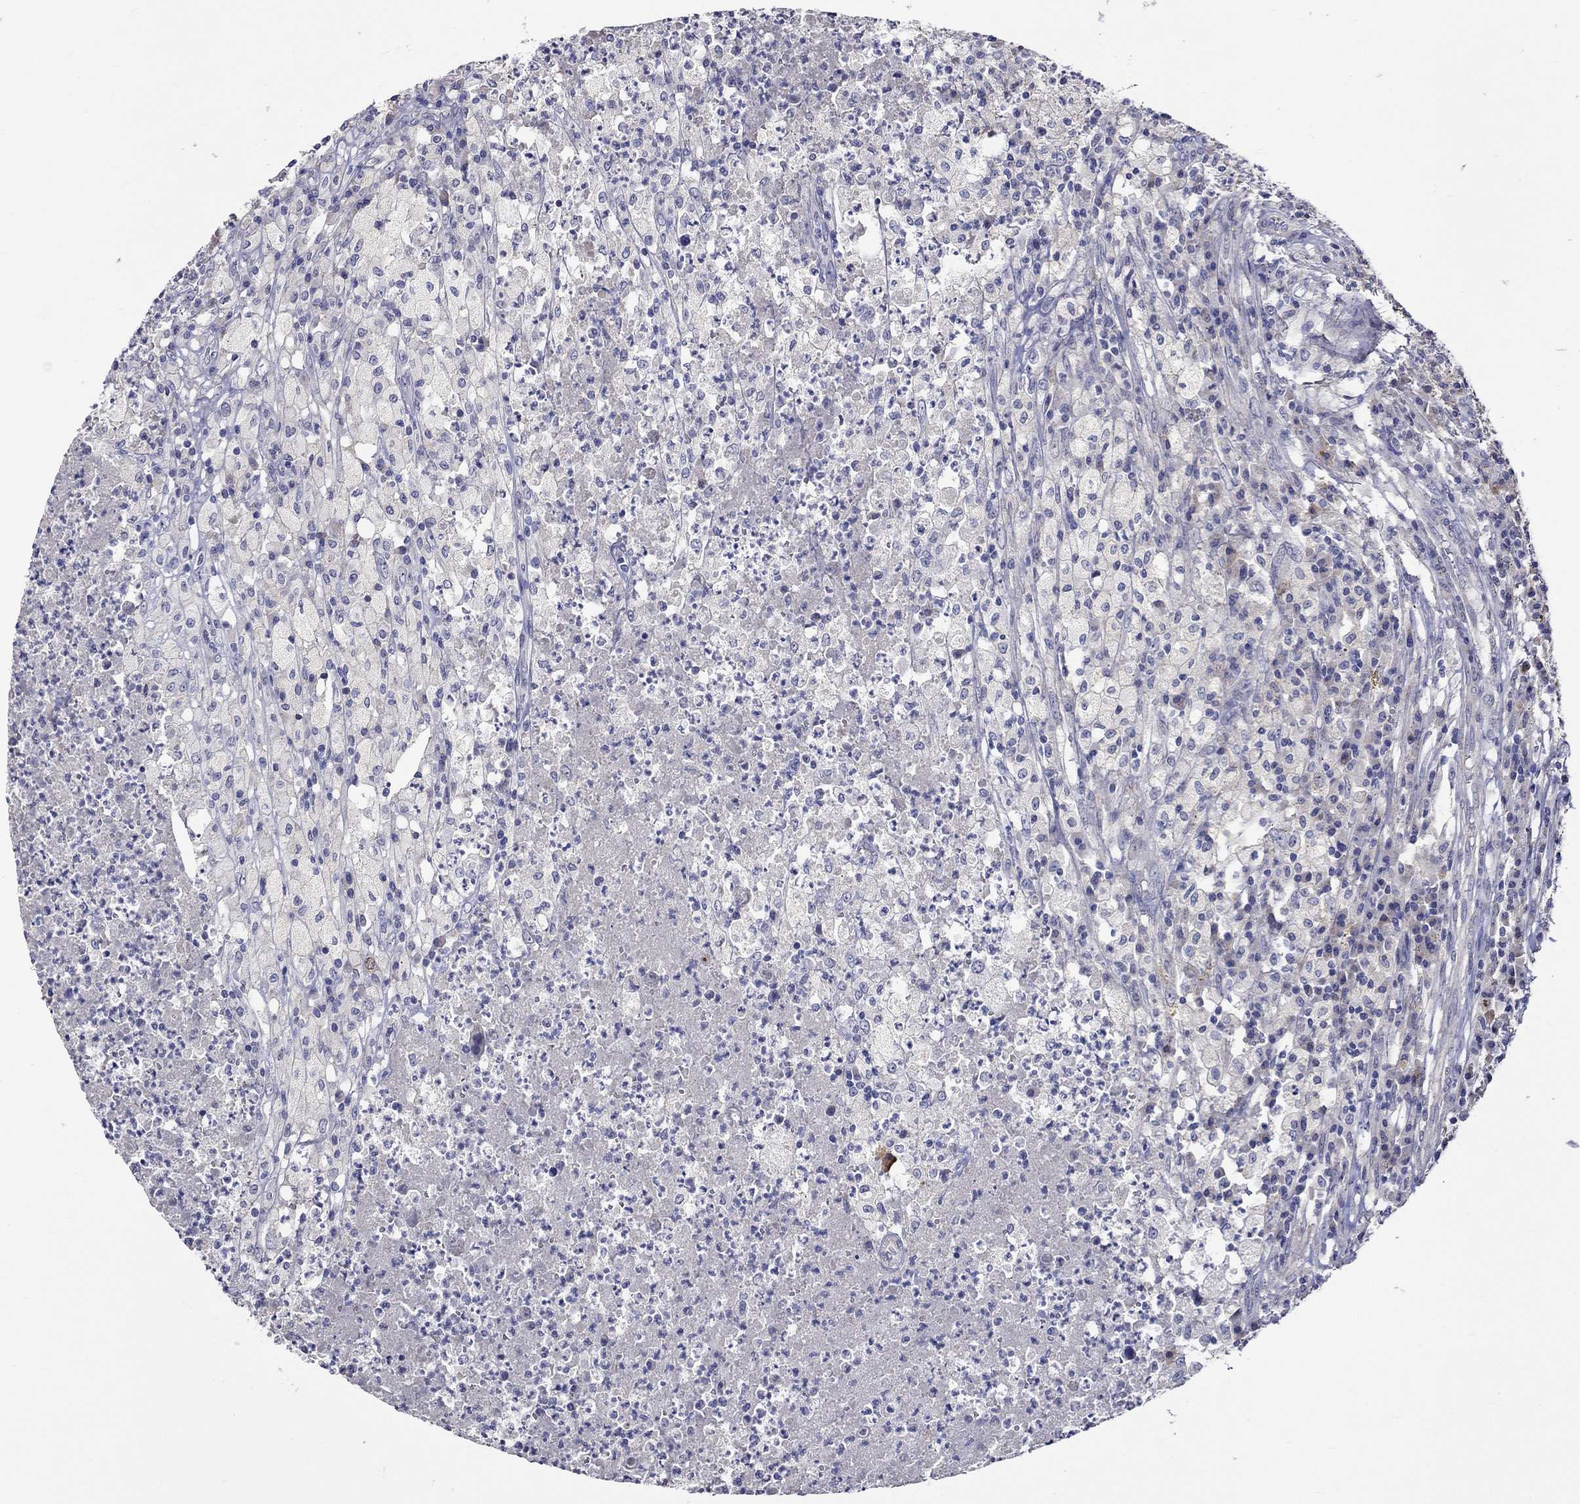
{"staining": {"intensity": "negative", "quantity": "none", "location": "none"}, "tissue": "testis cancer", "cell_type": "Tumor cells", "image_type": "cancer", "snomed": [{"axis": "morphology", "description": "Necrosis, NOS"}, {"axis": "morphology", "description": "Carcinoma, Embryonal, NOS"}, {"axis": "topography", "description": "Testis"}], "caption": "High magnification brightfield microscopy of testis cancer stained with DAB (brown) and counterstained with hematoxylin (blue): tumor cells show no significant staining.", "gene": "CRYAB", "patient": {"sex": "male", "age": 19}}